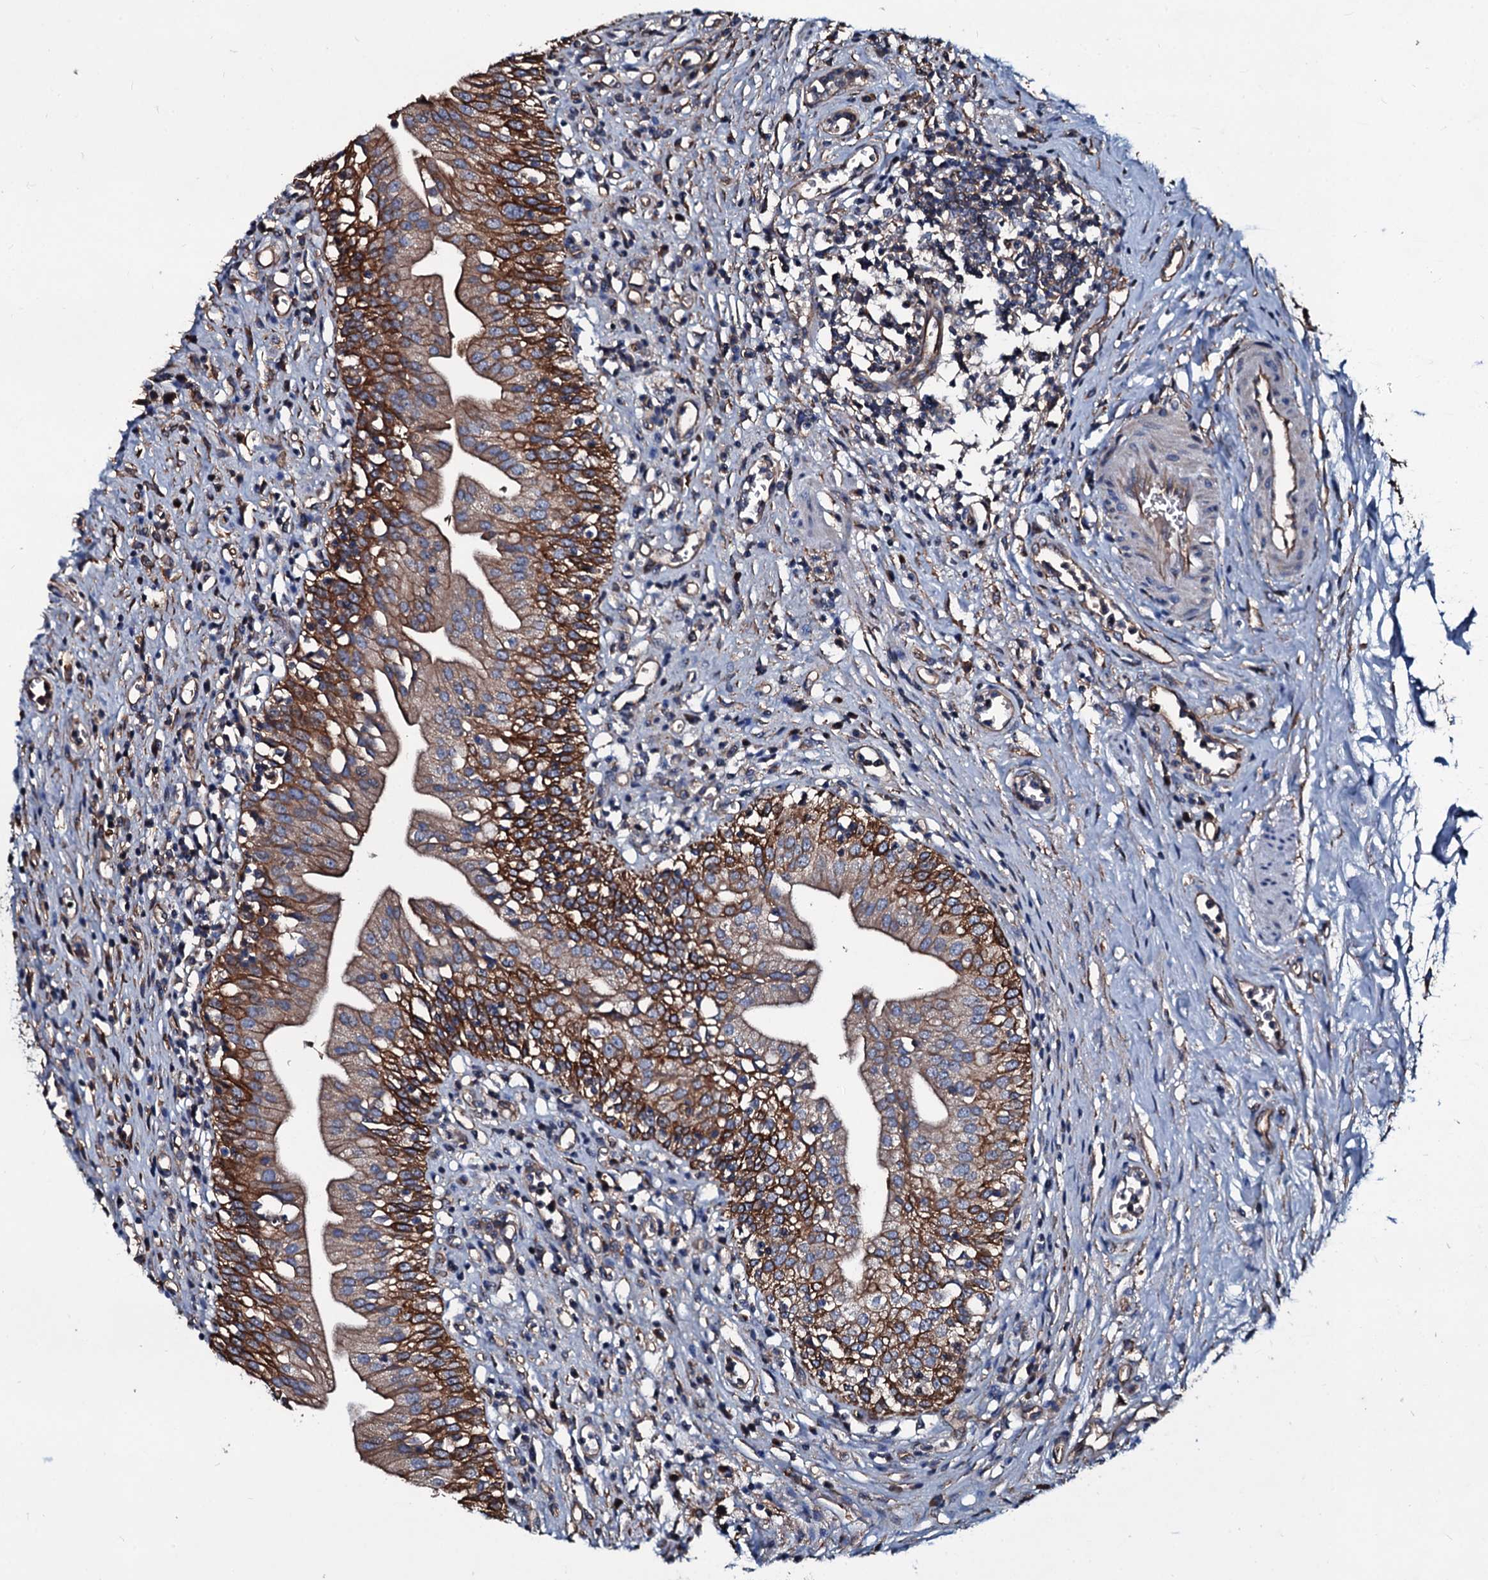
{"staining": {"intensity": "strong", "quantity": ">75%", "location": "cytoplasmic/membranous"}, "tissue": "urinary bladder", "cell_type": "Urothelial cells", "image_type": "normal", "snomed": [{"axis": "morphology", "description": "Normal tissue, NOS"}, {"axis": "morphology", "description": "Inflammation, NOS"}, {"axis": "topography", "description": "Urinary bladder"}], "caption": "Immunohistochemistry photomicrograph of unremarkable human urinary bladder stained for a protein (brown), which shows high levels of strong cytoplasmic/membranous positivity in about >75% of urothelial cells.", "gene": "DMAC2", "patient": {"sex": "male", "age": 63}}